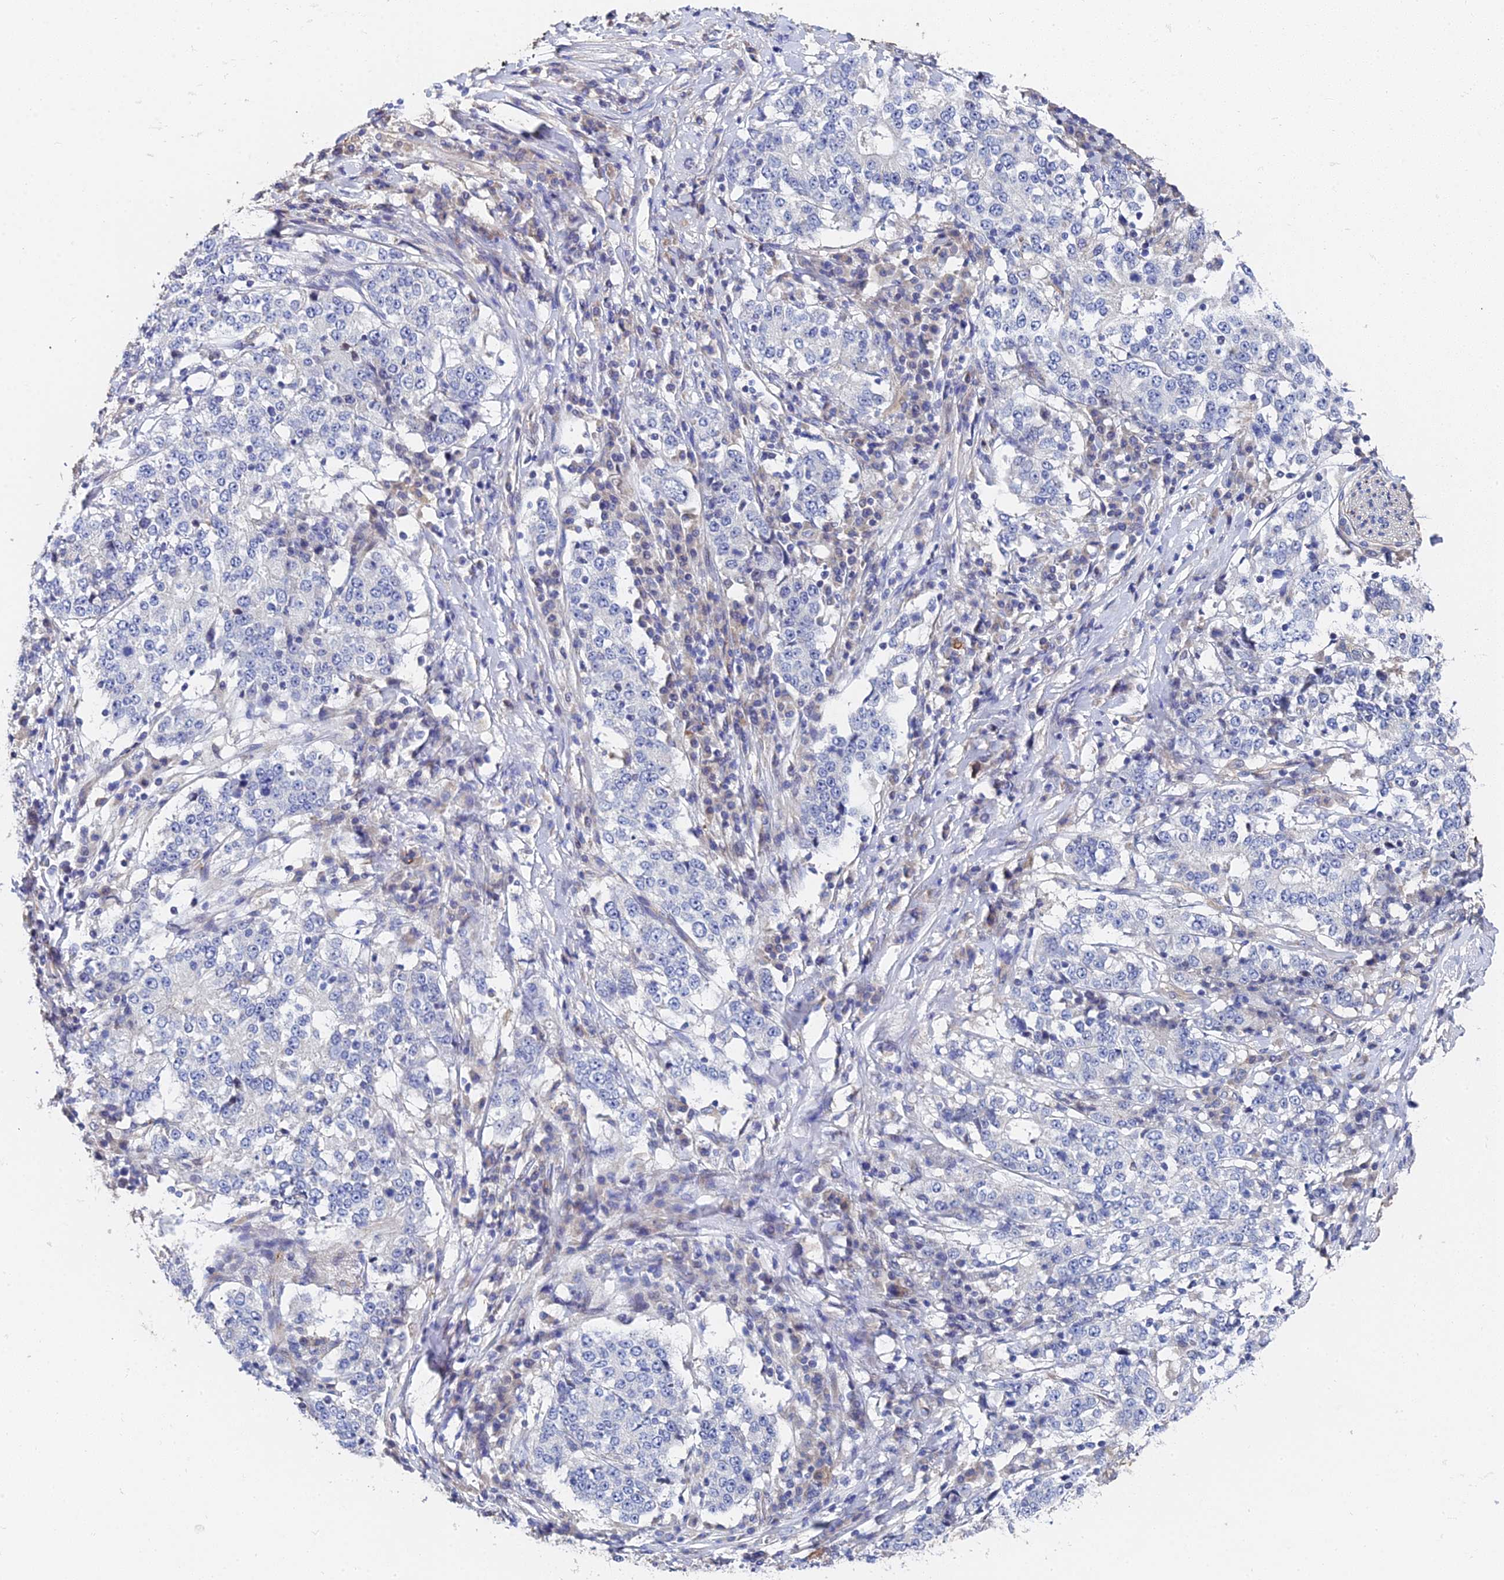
{"staining": {"intensity": "negative", "quantity": "none", "location": "none"}, "tissue": "stomach cancer", "cell_type": "Tumor cells", "image_type": "cancer", "snomed": [{"axis": "morphology", "description": "Adenocarcinoma, NOS"}, {"axis": "topography", "description": "Stomach"}], "caption": "Tumor cells are negative for protein expression in human stomach adenocarcinoma.", "gene": "ENSG00000268674", "patient": {"sex": "male", "age": 59}}